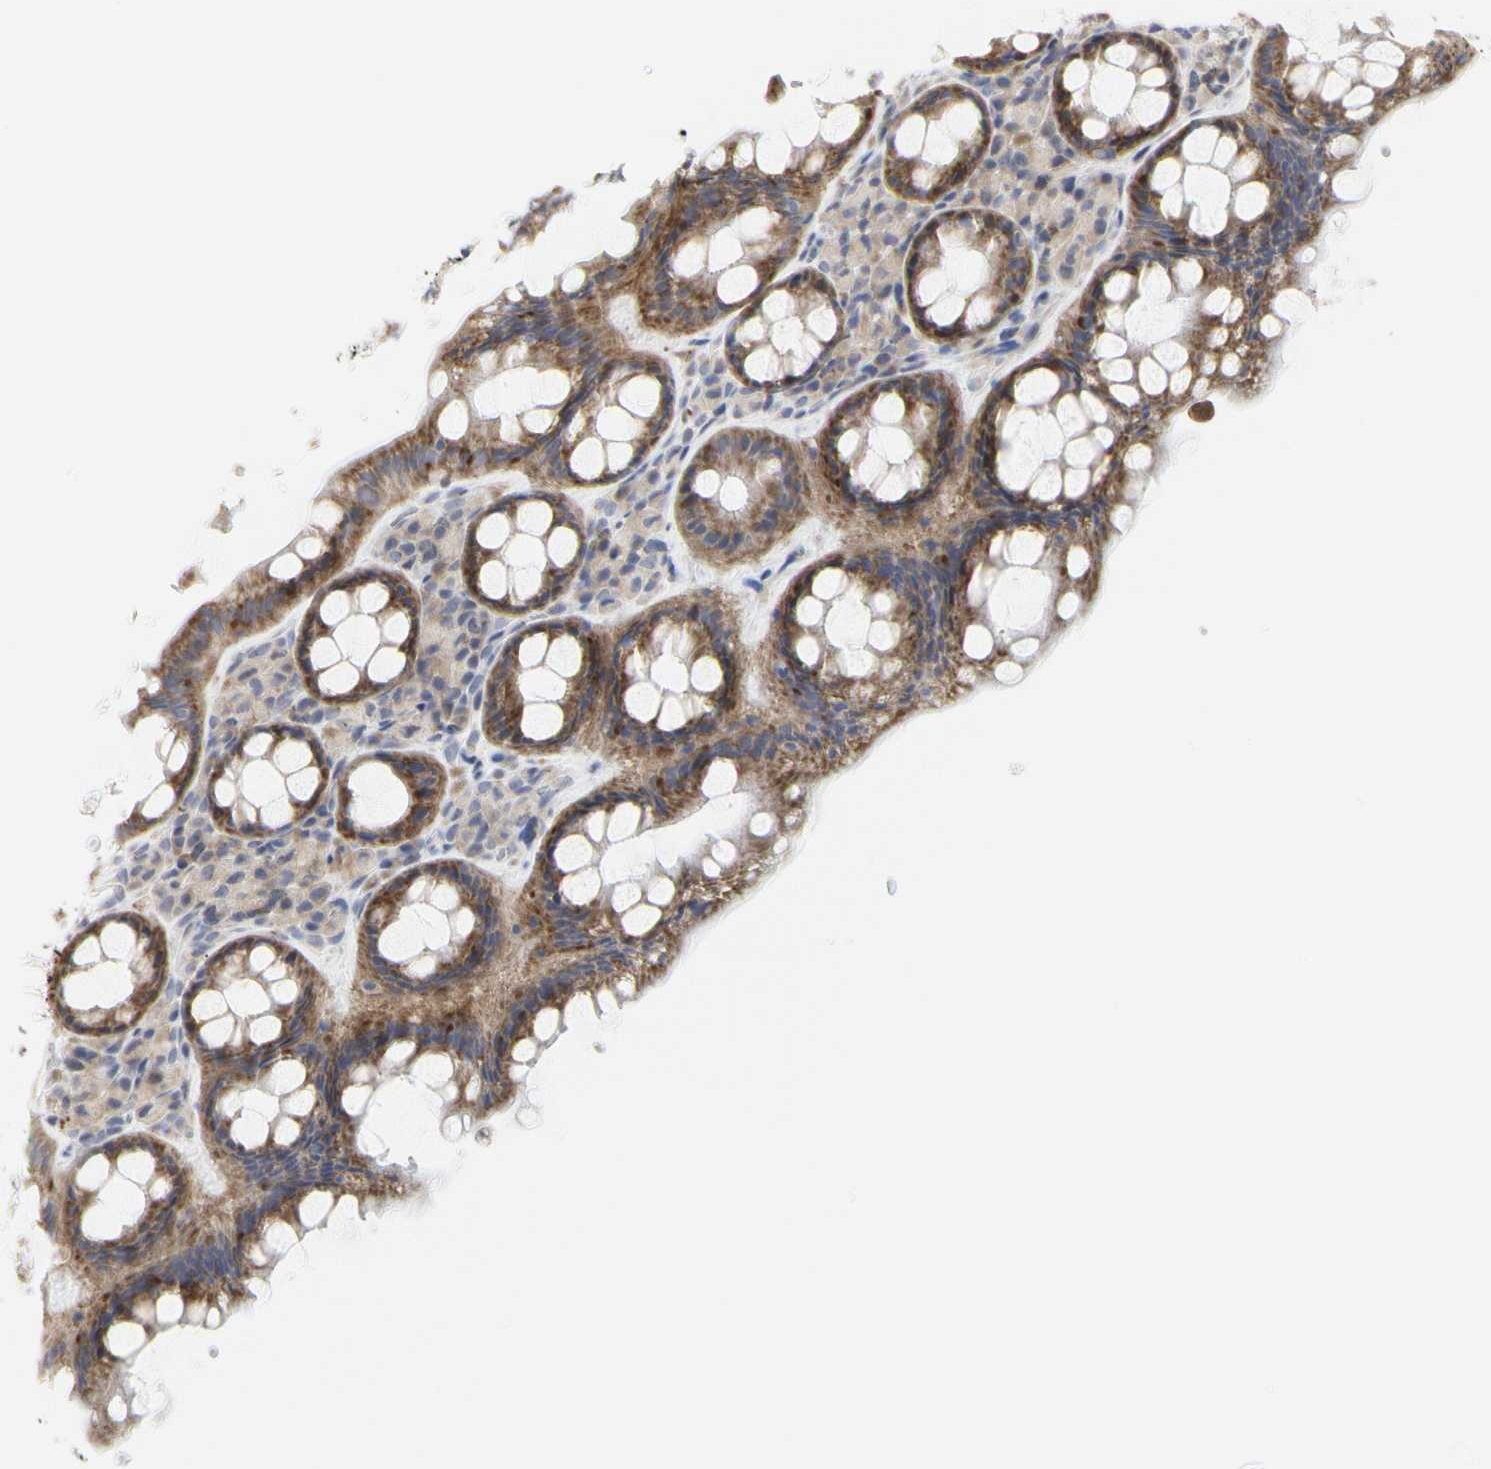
{"staining": {"intensity": "moderate", "quantity": ">75%", "location": "cytoplasmic/membranous"}, "tissue": "rectum", "cell_type": "Glandular cells", "image_type": "normal", "snomed": [{"axis": "morphology", "description": "Normal tissue, NOS"}, {"axis": "topography", "description": "Rectum"}], "caption": "DAB (3,3'-diaminobenzidine) immunohistochemical staining of benign human rectum shows moderate cytoplasmic/membranous protein staining in approximately >75% of glandular cells.", "gene": "SHANK2", "patient": {"sex": "male", "age": 92}}